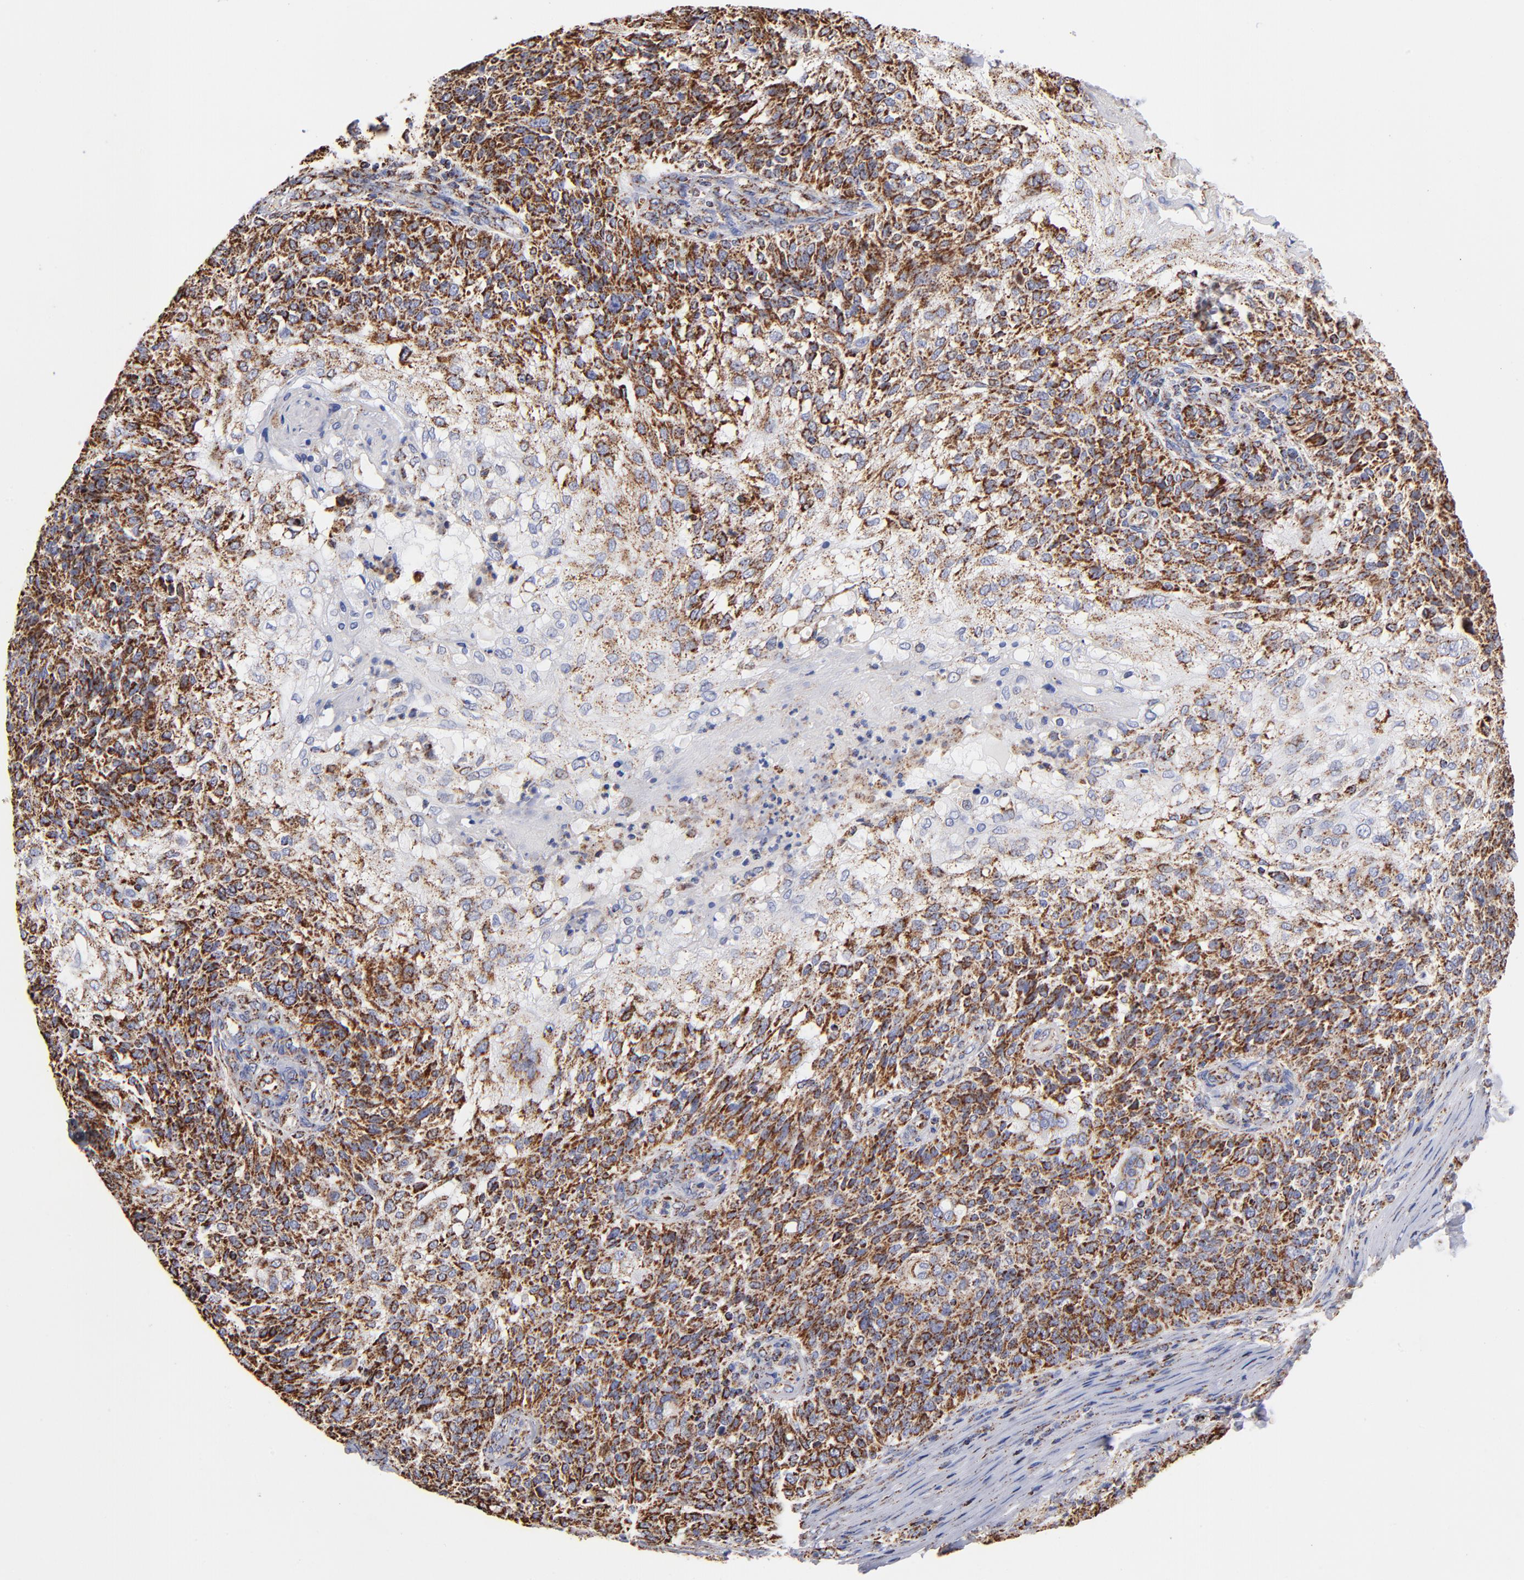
{"staining": {"intensity": "strong", "quantity": ">75%", "location": "cytoplasmic/membranous"}, "tissue": "skin cancer", "cell_type": "Tumor cells", "image_type": "cancer", "snomed": [{"axis": "morphology", "description": "Normal tissue, NOS"}, {"axis": "morphology", "description": "Squamous cell carcinoma, NOS"}, {"axis": "topography", "description": "Skin"}], "caption": "Skin cancer (squamous cell carcinoma) tissue demonstrates strong cytoplasmic/membranous expression in about >75% of tumor cells", "gene": "PHB1", "patient": {"sex": "female", "age": 83}}